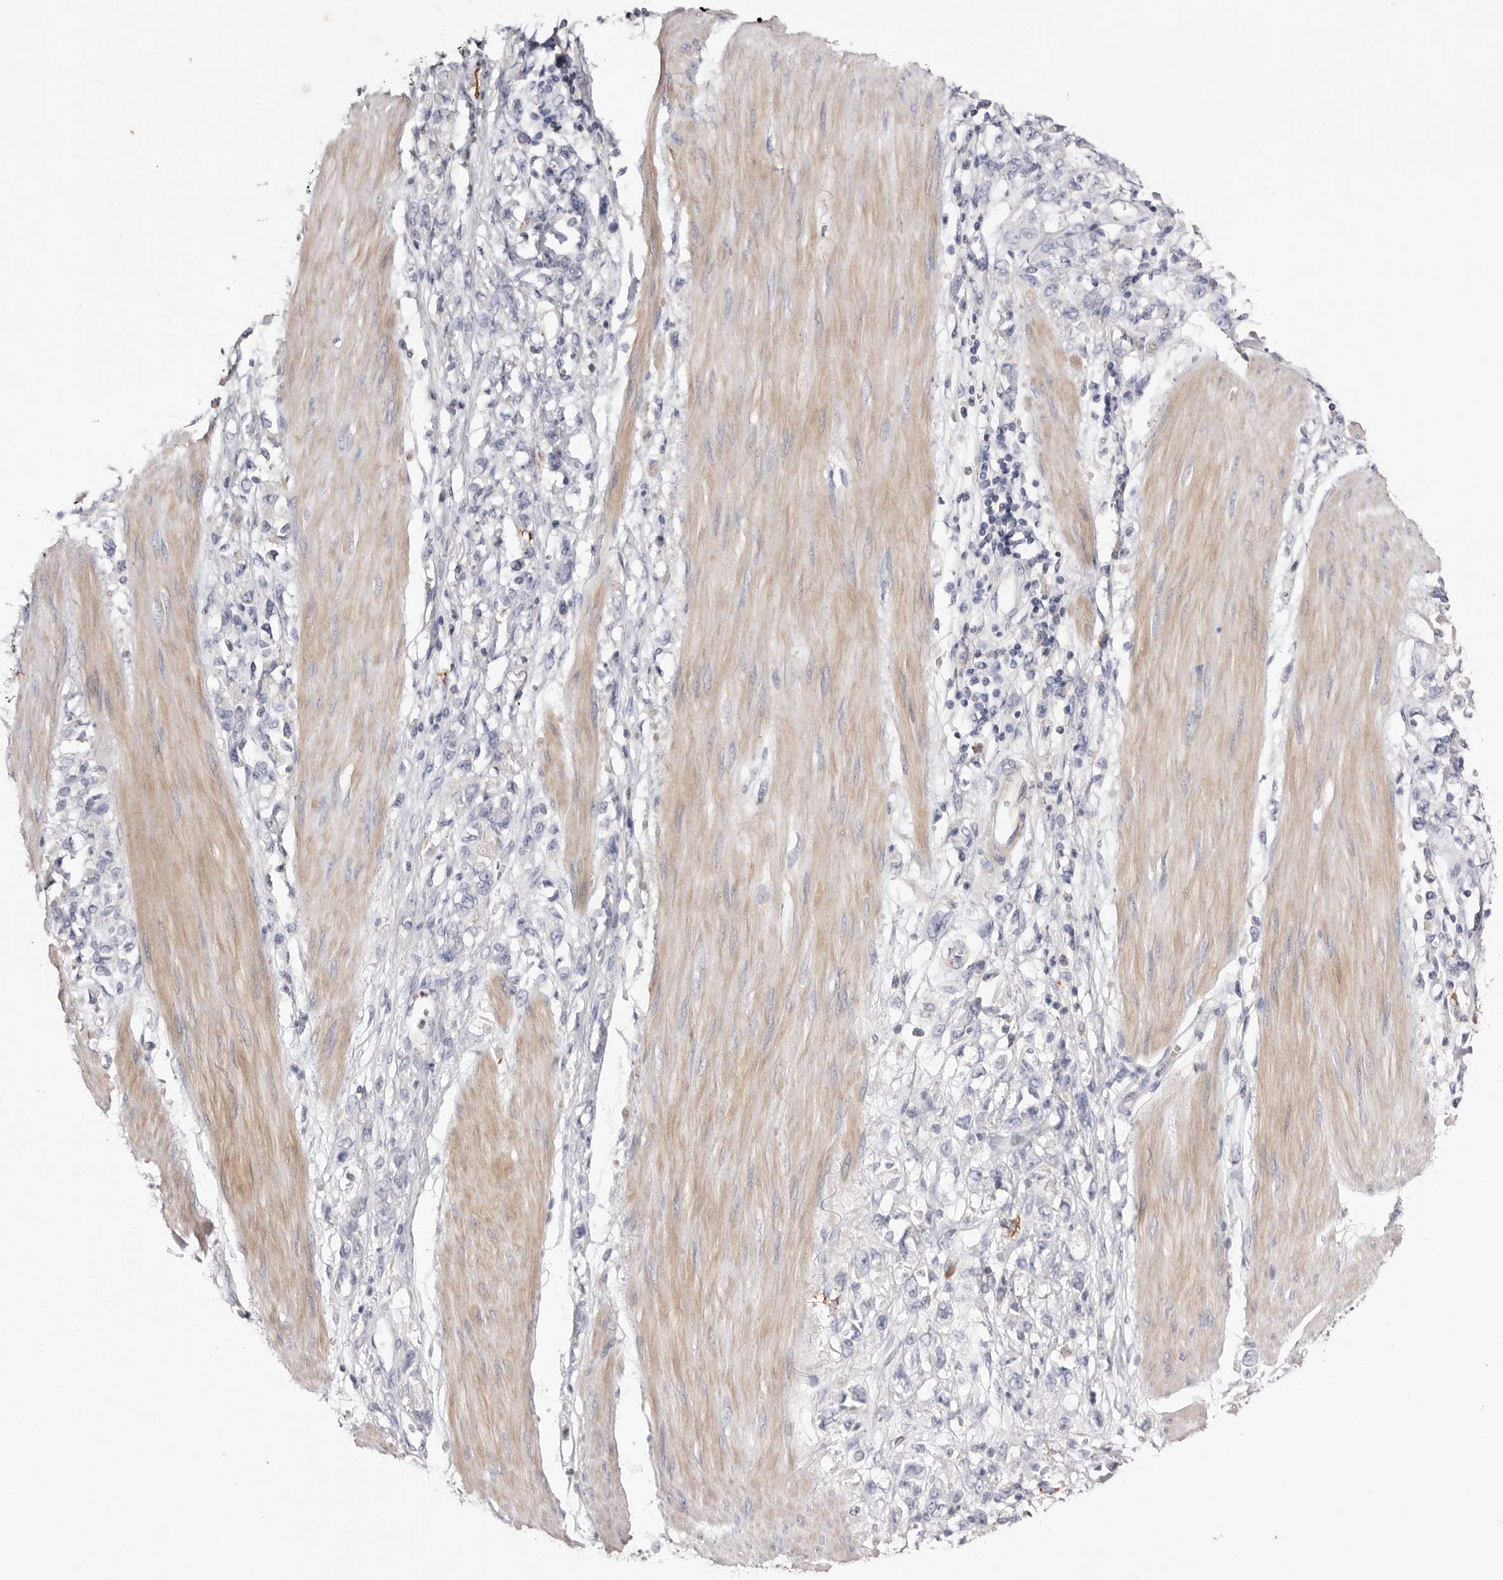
{"staining": {"intensity": "negative", "quantity": "none", "location": "none"}, "tissue": "stomach cancer", "cell_type": "Tumor cells", "image_type": "cancer", "snomed": [{"axis": "morphology", "description": "Adenocarcinoma, NOS"}, {"axis": "topography", "description": "Stomach"}], "caption": "Tumor cells show no significant protein expression in stomach adenocarcinoma.", "gene": "S1PR5", "patient": {"sex": "female", "age": 76}}